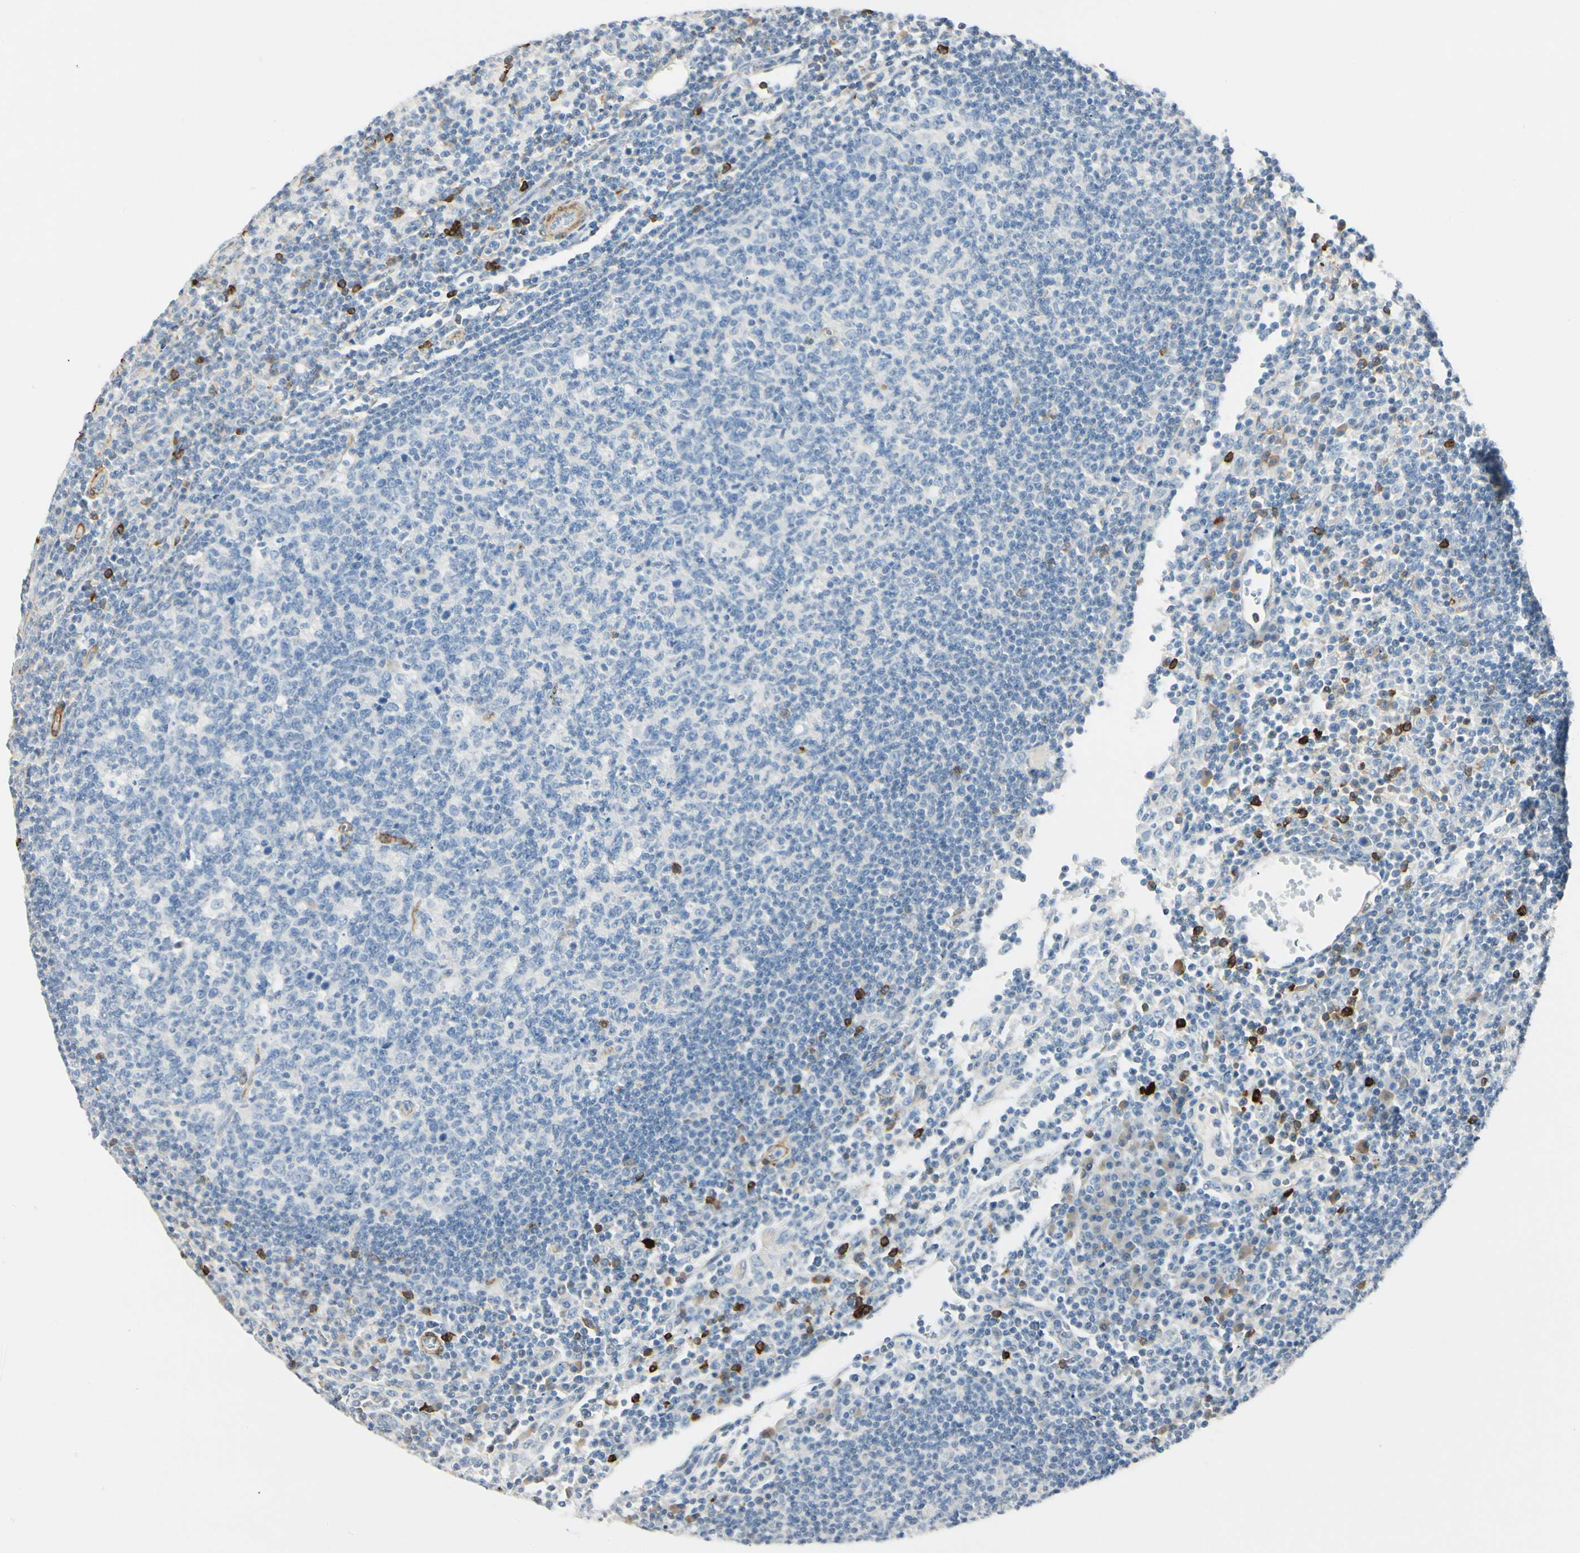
{"staining": {"intensity": "negative", "quantity": "none", "location": "none"}, "tissue": "lymph node", "cell_type": "Germinal center cells", "image_type": "normal", "snomed": [{"axis": "morphology", "description": "Normal tissue, NOS"}, {"axis": "morphology", "description": "Inflammation, NOS"}, {"axis": "topography", "description": "Lymph node"}], "caption": "Immunohistochemical staining of benign human lymph node displays no significant staining in germinal center cells.", "gene": "AMPH", "patient": {"sex": "male", "age": 55}}